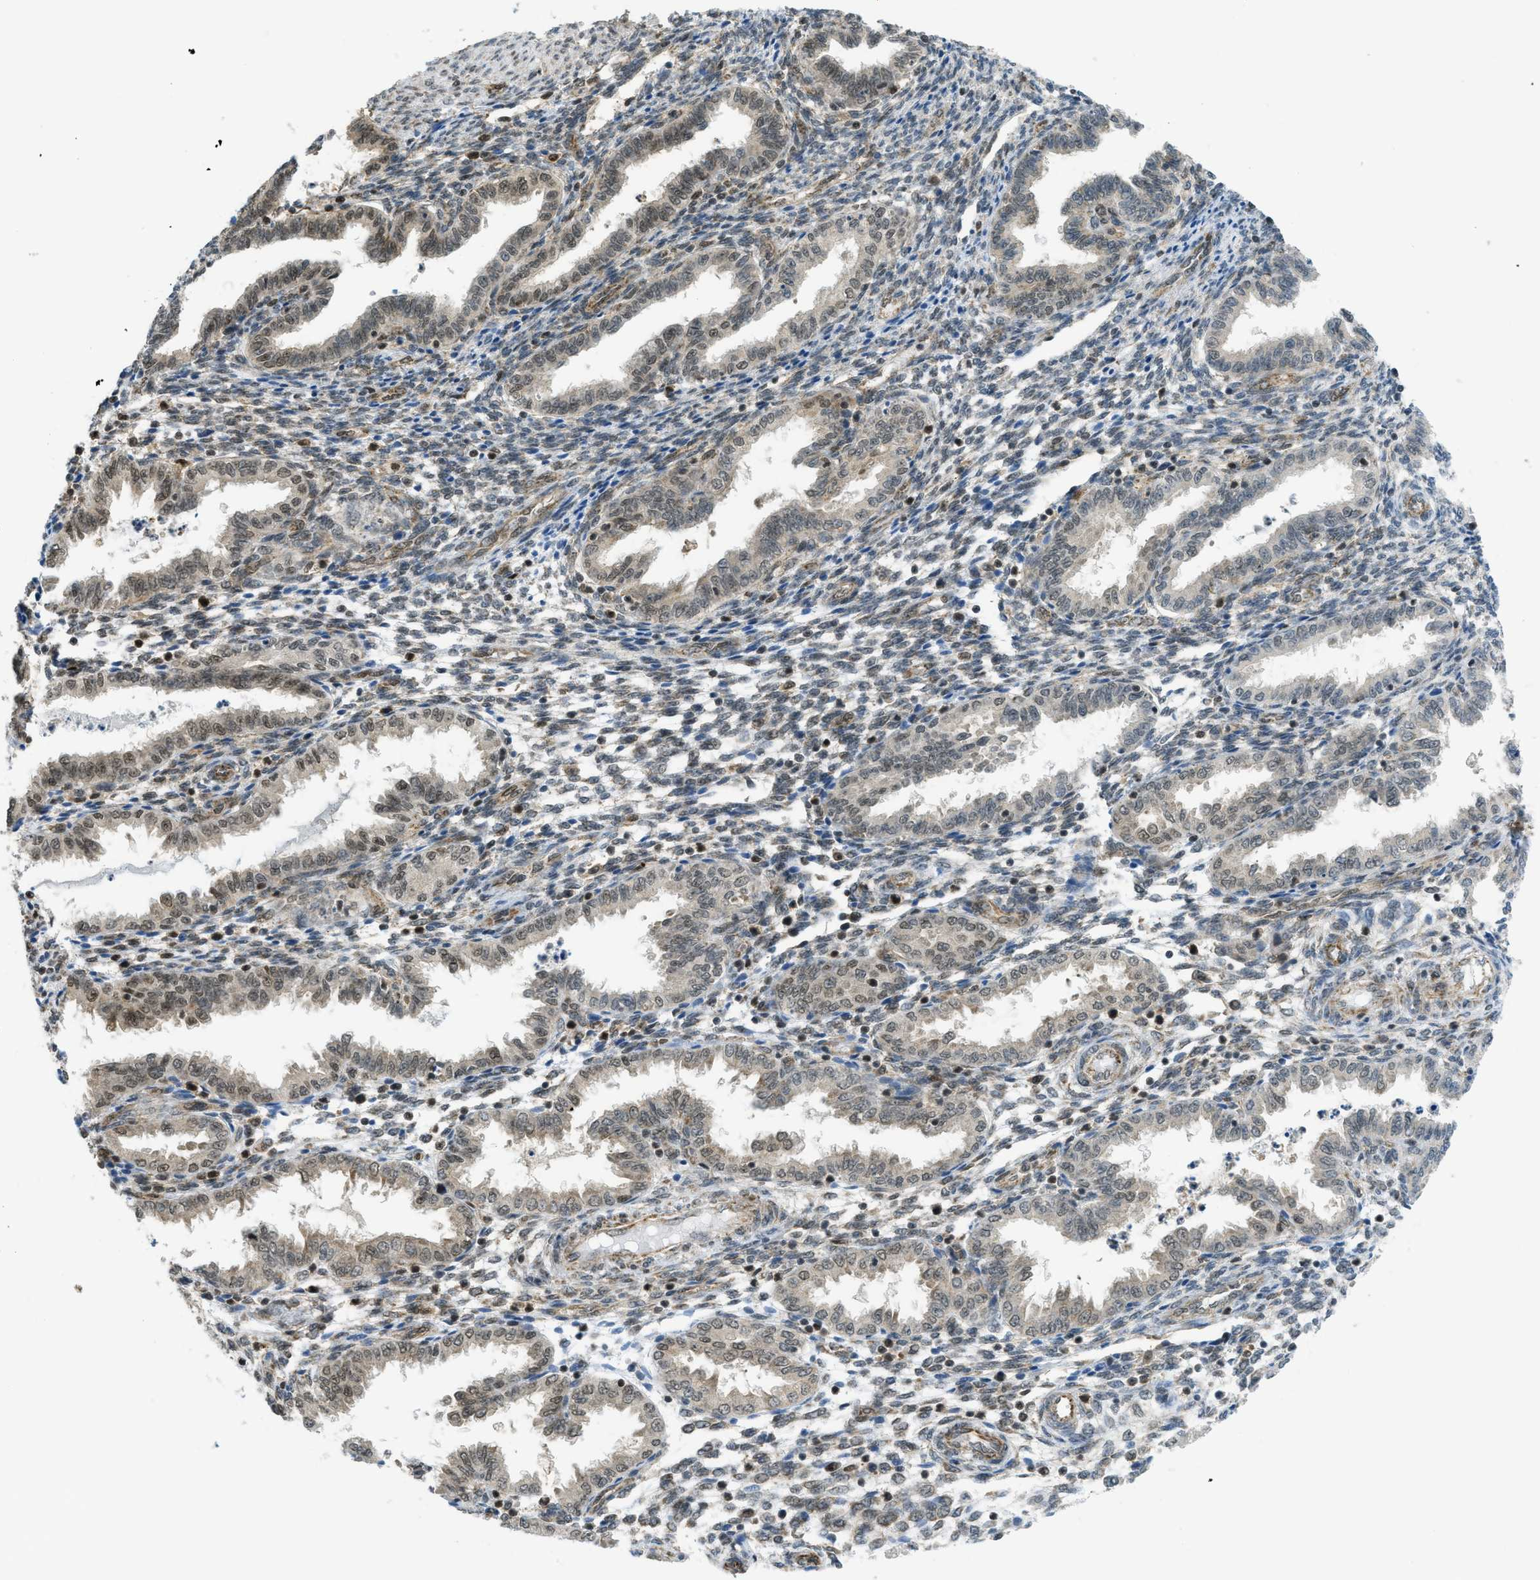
{"staining": {"intensity": "moderate", "quantity": "25%-75%", "location": "nuclear"}, "tissue": "endometrium", "cell_type": "Cells in endometrial stroma", "image_type": "normal", "snomed": [{"axis": "morphology", "description": "Normal tissue, NOS"}, {"axis": "topography", "description": "Endometrium"}], "caption": "Immunohistochemical staining of normal endometrium demonstrates medium levels of moderate nuclear positivity in approximately 25%-75% of cells in endometrial stroma. (IHC, brightfield microscopy, high magnification).", "gene": "TNPO1", "patient": {"sex": "female", "age": 33}}